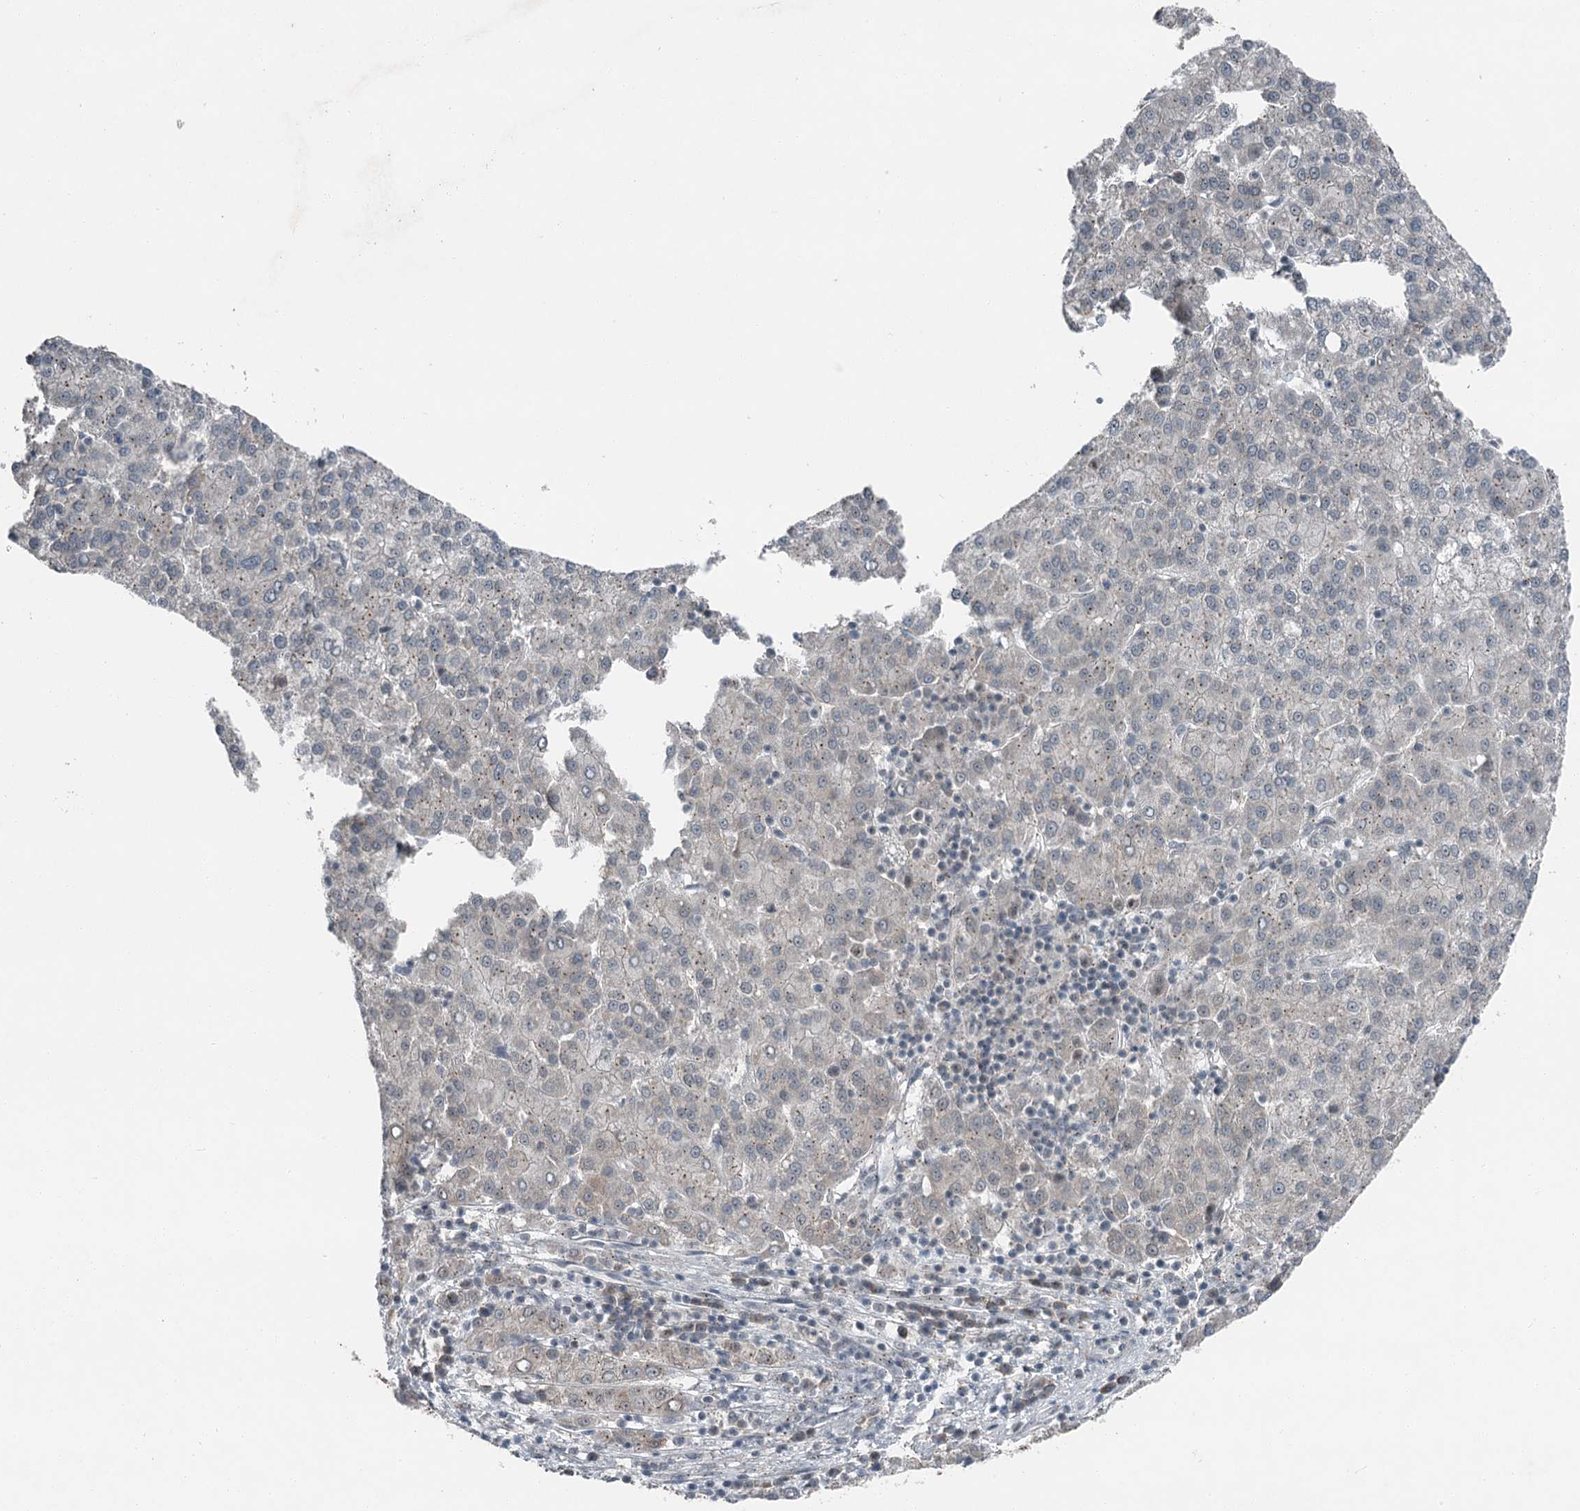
{"staining": {"intensity": "weak", "quantity": "<25%", "location": "cytoplasmic/membranous"}, "tissue": "liver cancer", "cell_type": "Tumor cells", "image_type": "cancer", "snomed": [{"axis": "morphology", "description": "Carcinoma, Hepatocellular, NOS"}, {"axis": "topography", "description": "Liver"}], "caption": "Liver cancer (hepatocellular carcinoma) was stained to show a protein in brown. There is no significant staining in tumor cells. (IHC, brightfield microscopy, high magnification).", "gene": "EXOSC1", "patient": {"sex": "female", "age": 58}}